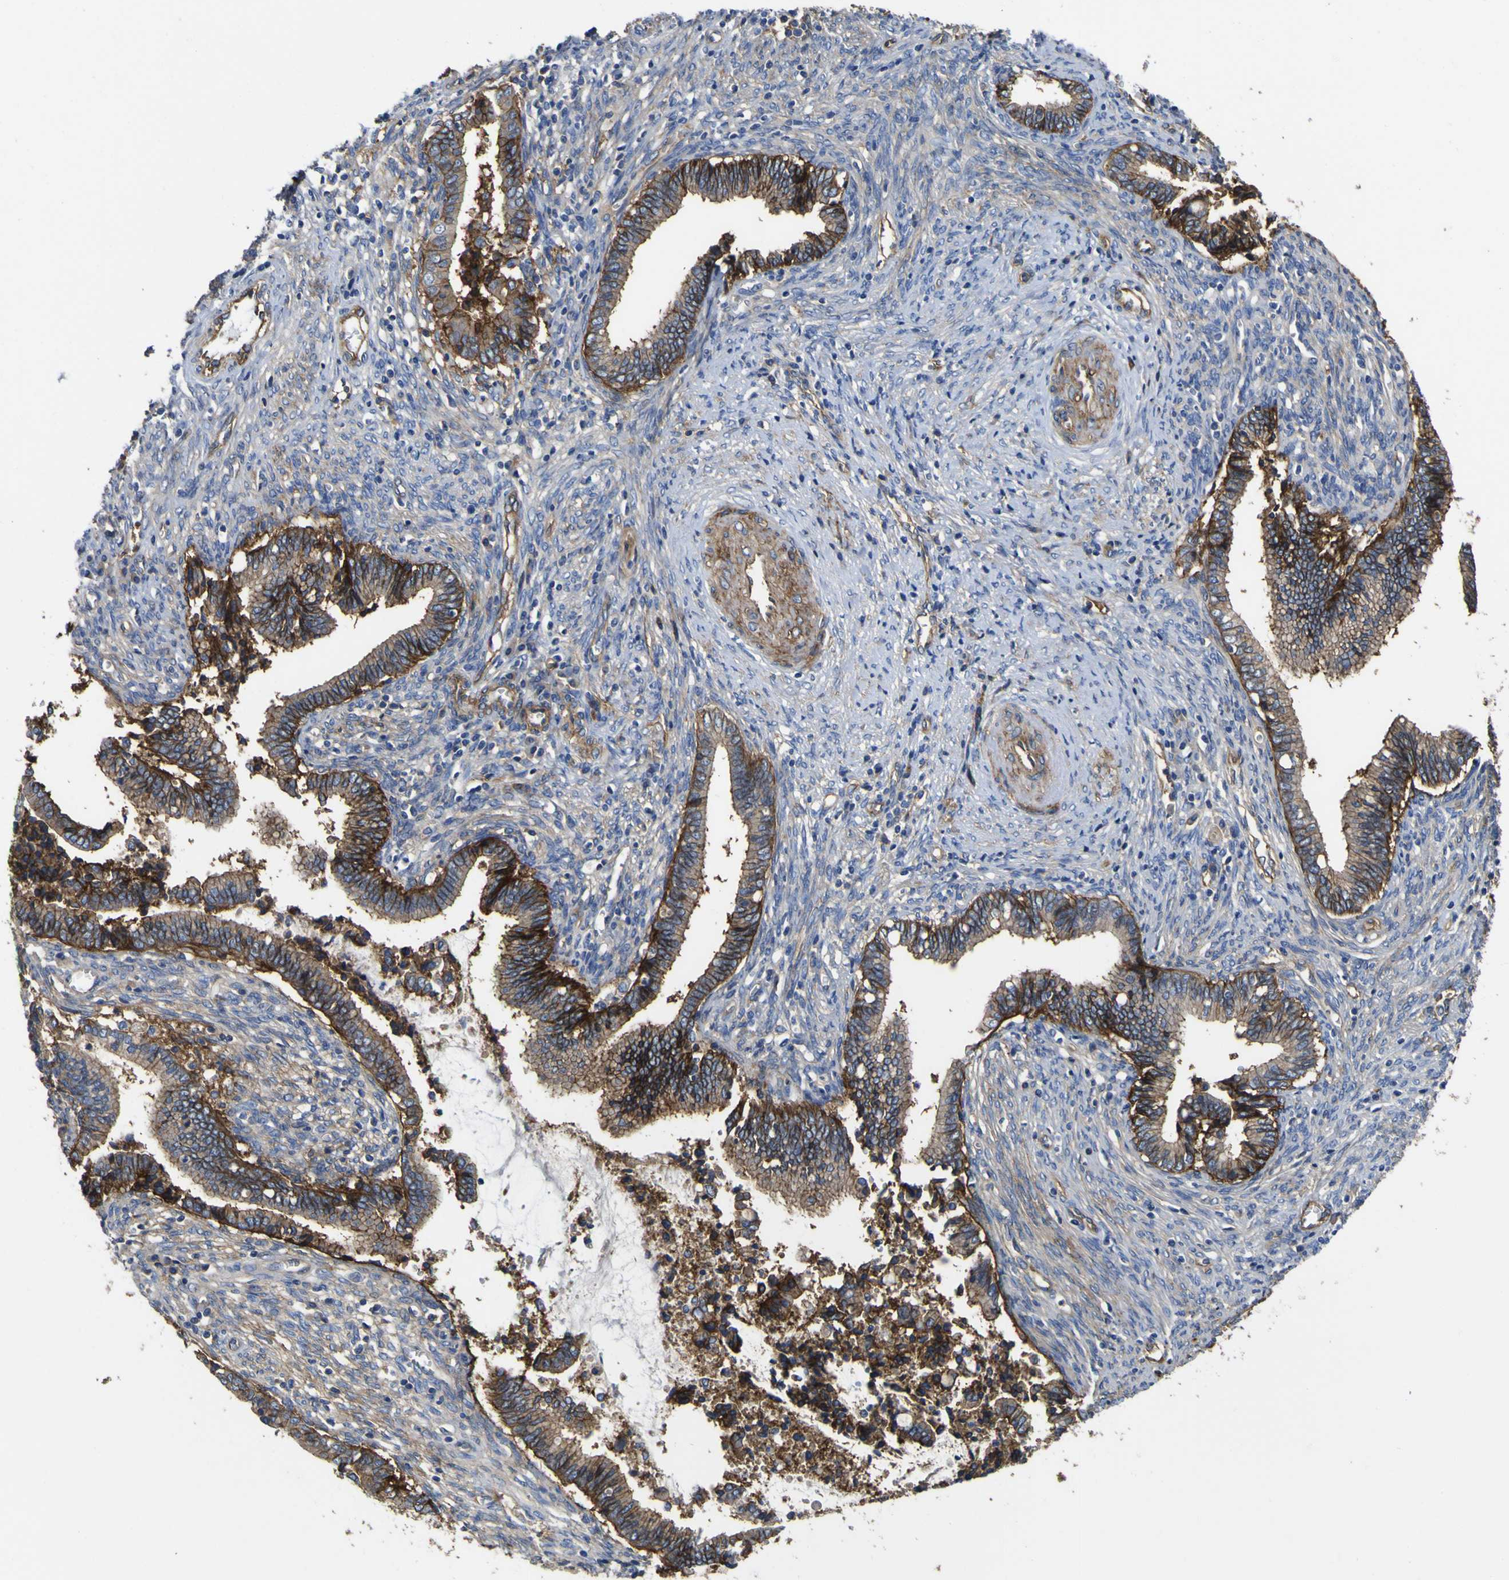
{"staining": {"intensity": "moderate", "quantity": "25%-75%", "location": "cytoplasmic/membranous"}, "tissue": "cervical cancer", "cell_type": "Tumor cells", "image_type": "cancer", "snomed": [{"axis": "morphology", "description": "Adenocarcinoma, NOS"}, {"axis": "topography", "description": "Cervix"}], "caption": "Cervical cancer stained for a protein shows moderate cytoplasmic/membranous positivity in tumor cells. (DAB = brown stain, brightfield microscopy at high magnification).", "gene": "CD151", "patient": {"sex": "female", "age": 44}}